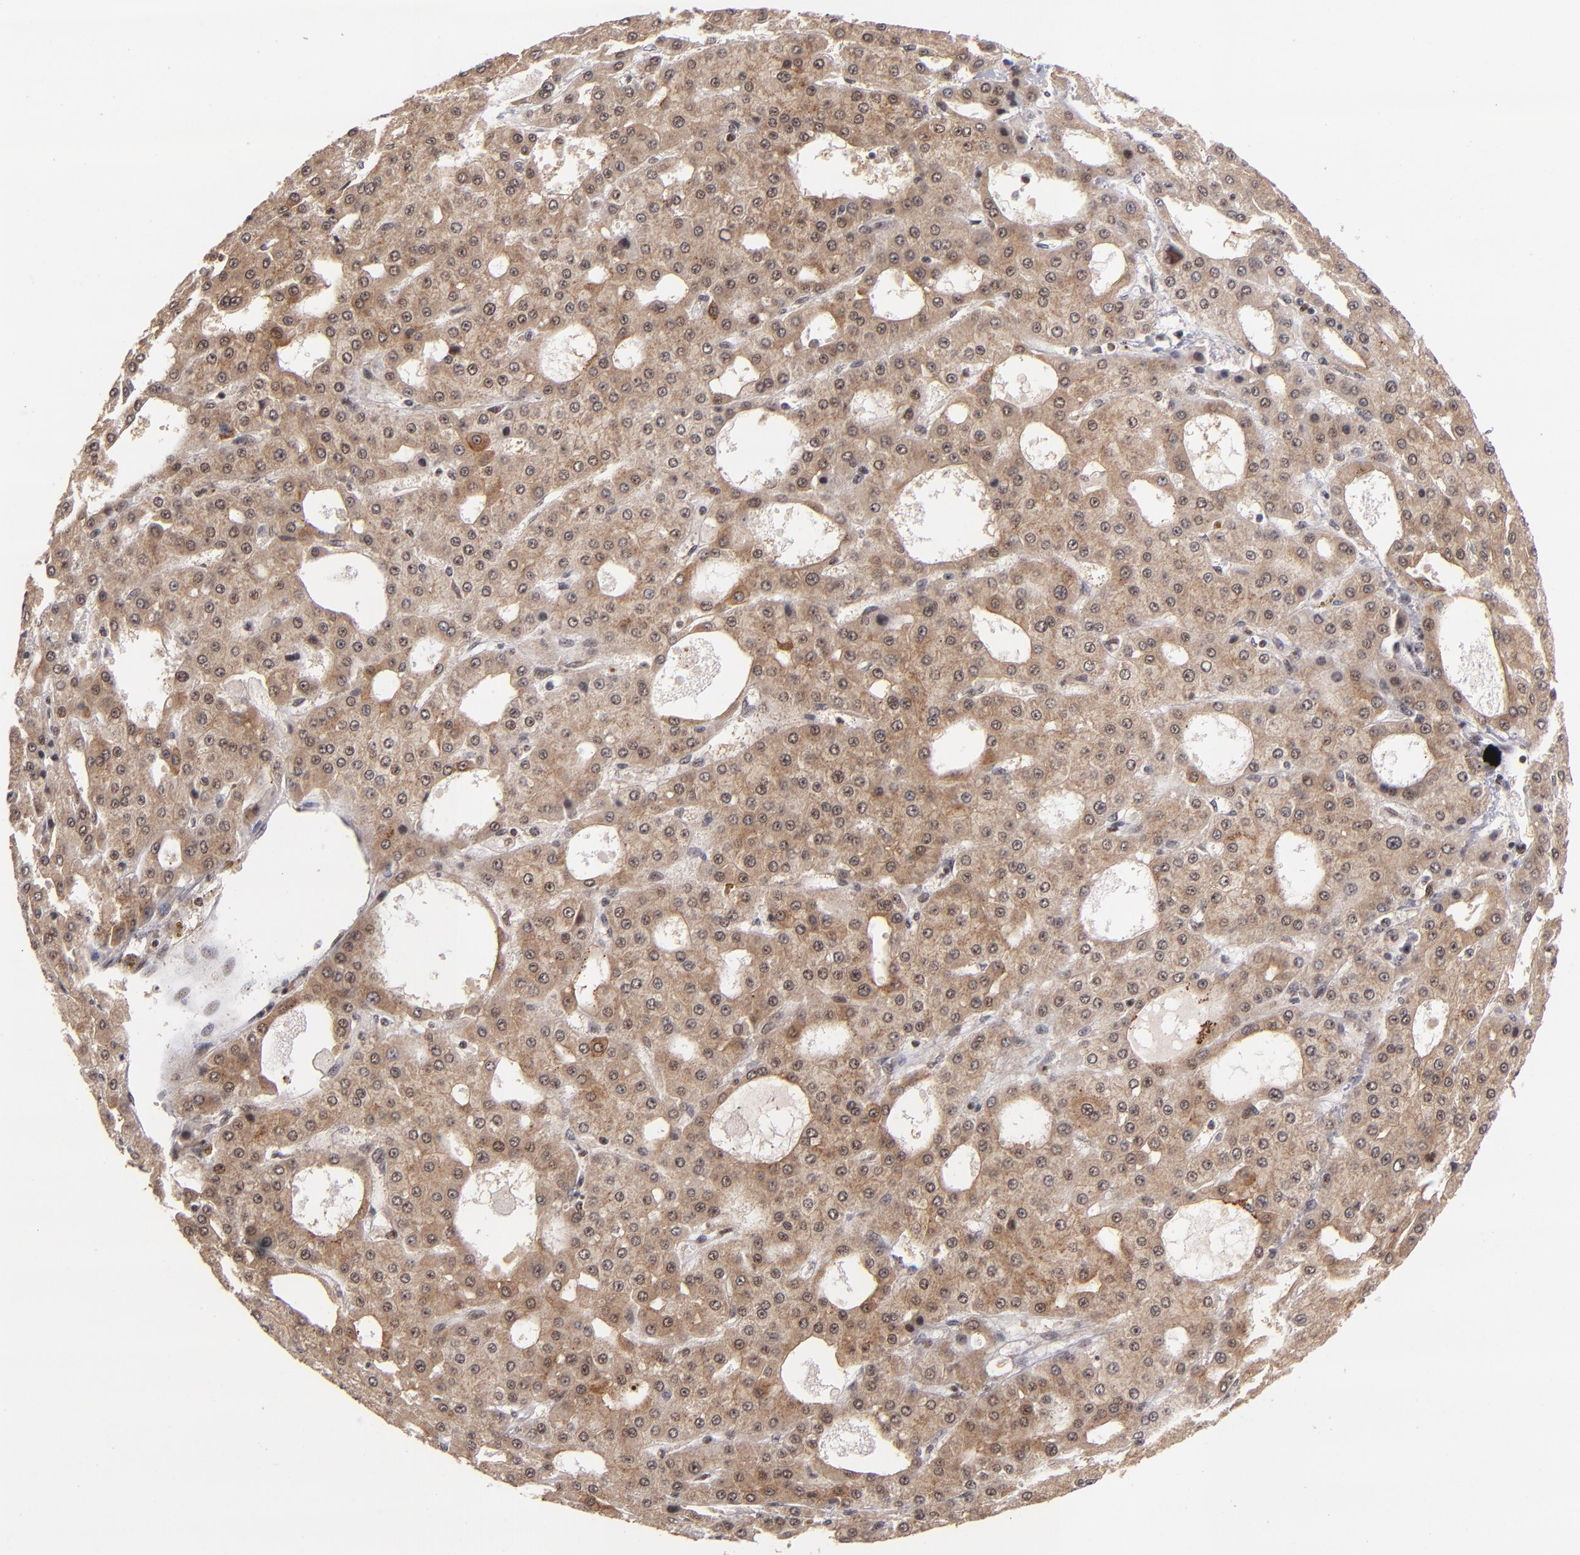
{"staining": {"intensity": "moderate", "quantity": ">75%", "location": "cytoplasmic/membranous,nuclear"}, "tissue": "liver cancer", "cell_type": "Tumor cells", "image_type": "cancer", "snomed": [{"axis": "morphology", "description": "Carcinoma, Hepatocellular, NOS"}, {"axis": "topography", "description": "Liver"}], "caption": "This image shows immunohistochemistry staining of human liver hepatocellular carcinoma, with medium moderate cytoplasmic/membranous and nuclear staining in approximately >75% of tumor cells.", "gene": "PCNX4", "patient": {"sex": "male", "age": 47}}